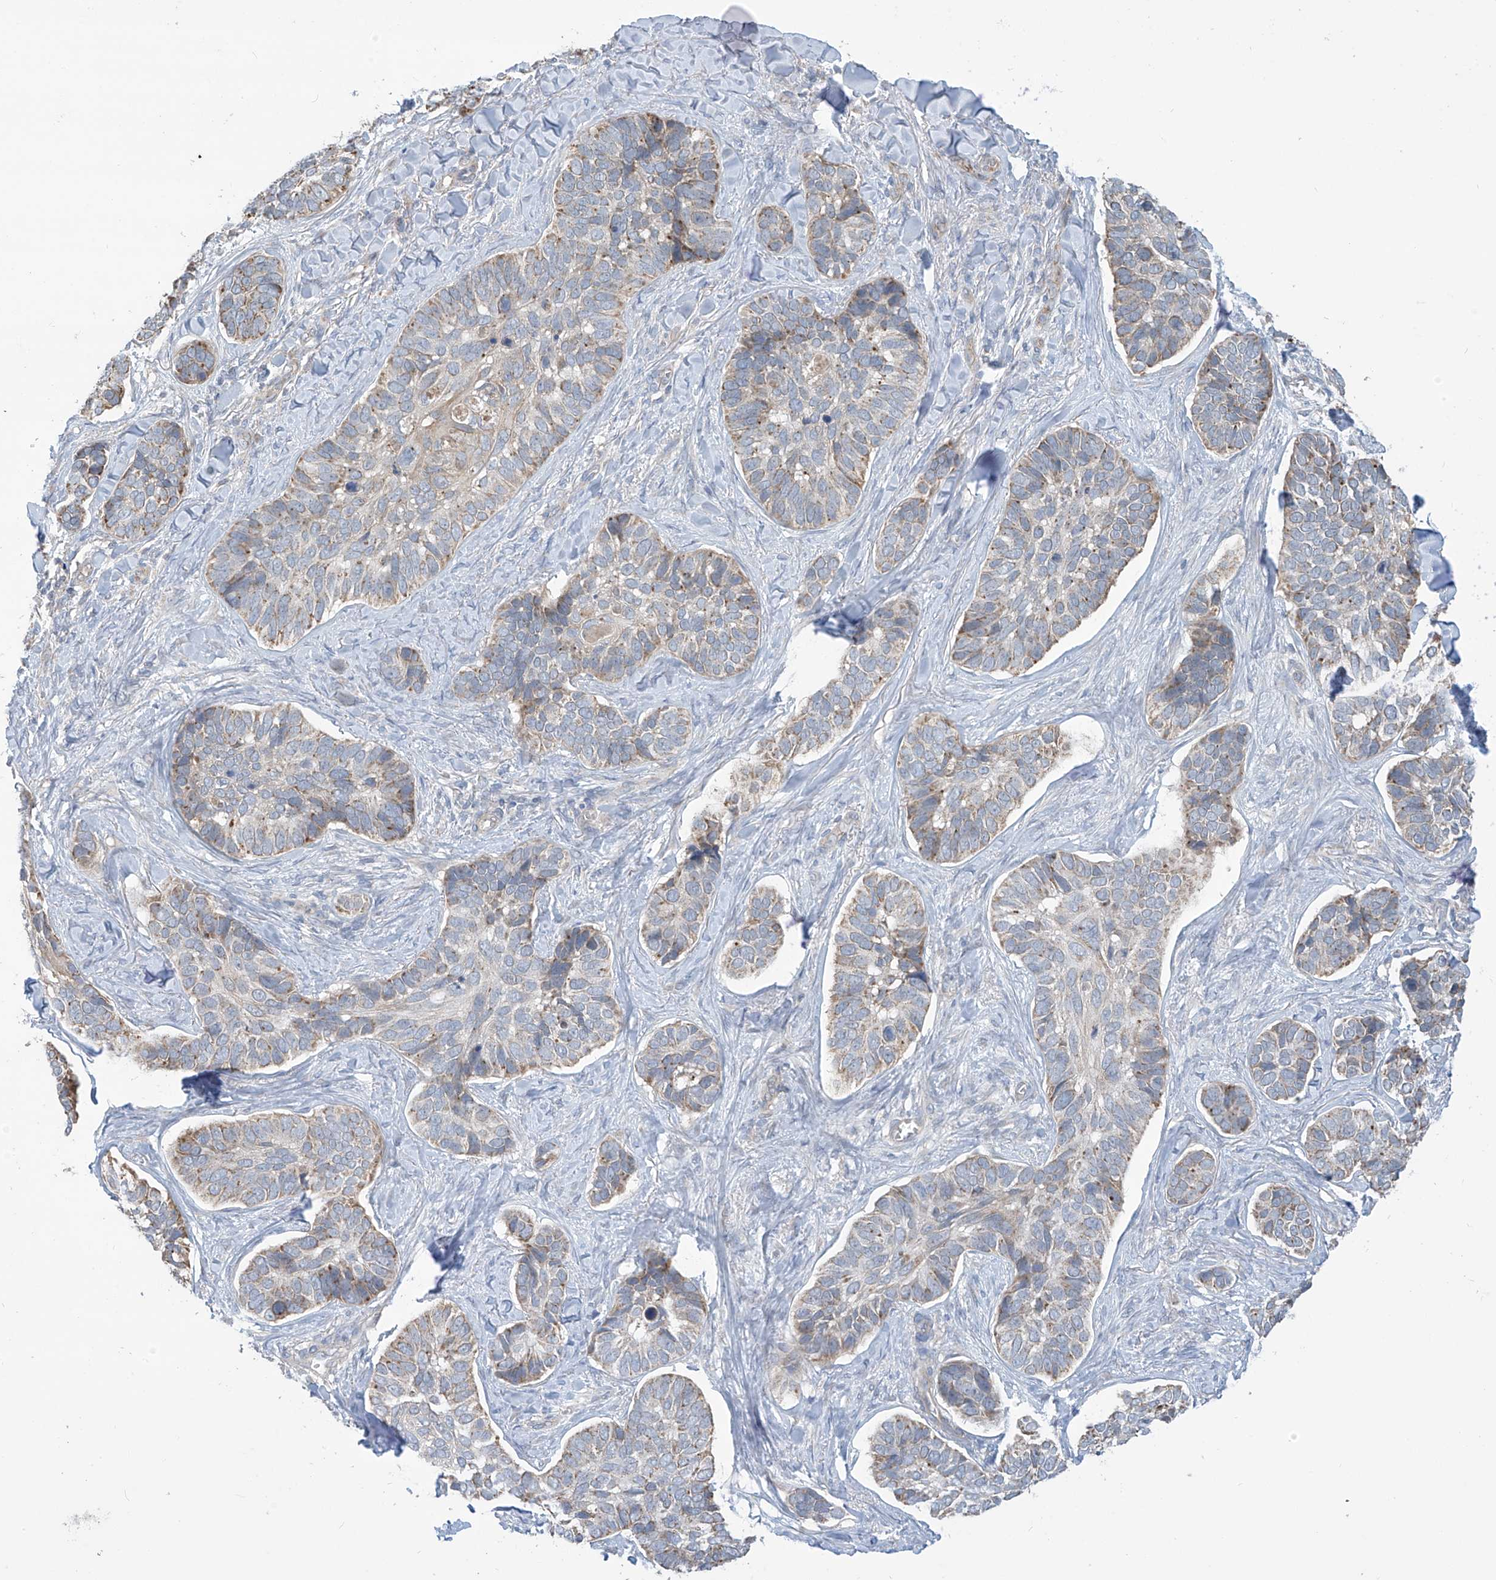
{"staining": {"intensity": "moderate", "quantity": "25%-75%", "location": "cytoplasmic/membranous"}, "tissue": "skin cancer", "cell_type": "Tumor cells", "image_type": "cancer", "snomed": [{"axis": "morphology", "description": "Basal cell carcinoma"}, {"axis": "topography", "description": "Skin"}], "caption": "An image of skin cancer stained for a protein displays moderate cytoplasmic/membranous brown staining in tumor cells.", "gene": "SCGB1D2", "patient": {"sex": "male", "age": 62}}